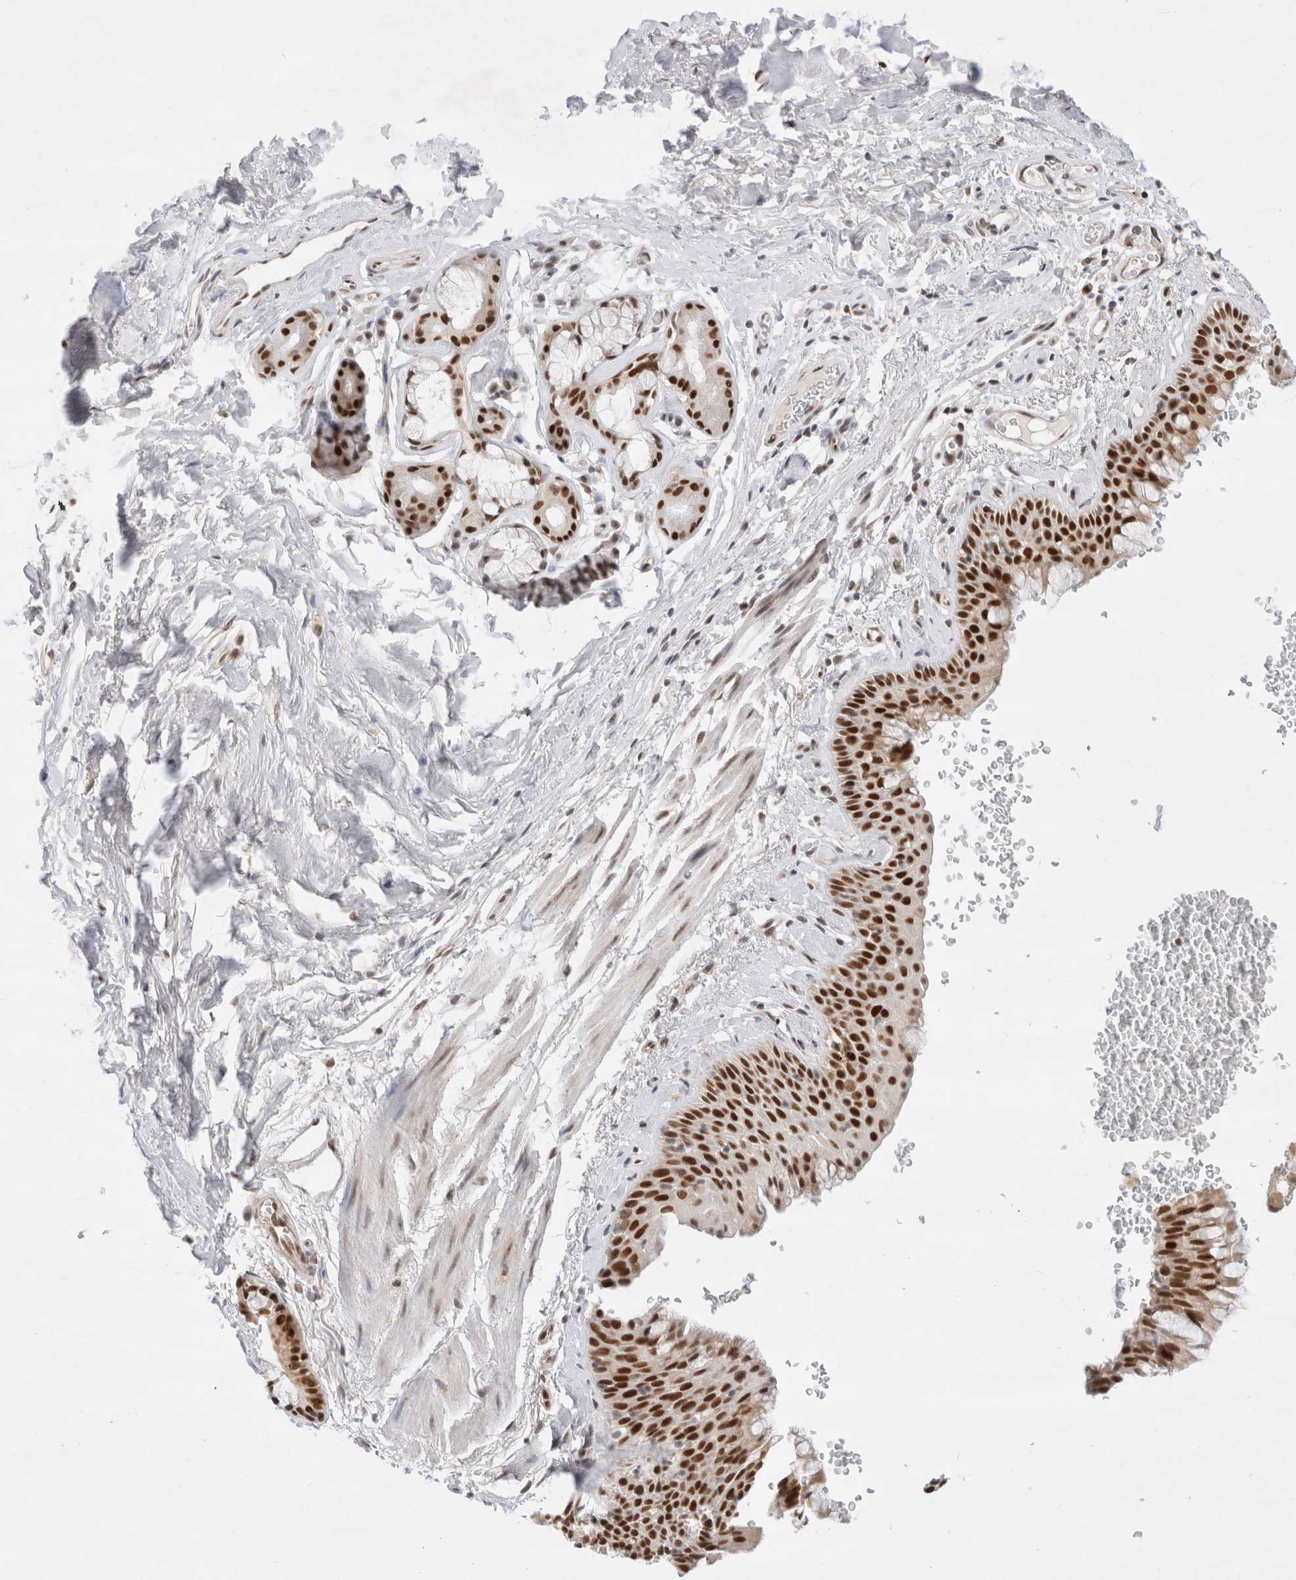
{"staining": {"intensity": "strong", "quantity": ">75%", "location": "nuclear"}, "tissue": "bronchus", "cell_type": "Respiratory epithelial cells", "image_type": "normal", "snomed": [{"axis": "morphology", "description": "Normal tissue, NOS"}, {"axis": "topography", "description": "Cartilage tissue"}, {"axis": "topography", "description": "Bronchus"}], "caption": "High-magnification brightfield microscopy of normal bronchus stained with DAB (3,3'-diaminobenzidine) (brown) and counterstained with hematoxylin (blue). respiratory epithelial cells exhibit strong nuclear positivity is seen in about>75% of cells. (DAB (3,3'-diaminobenzidine) IHC, brown staining for protein, blue staining for nuclei).", "gene": "GTF2I", "patient": {"sex": "female", "age": 53}}